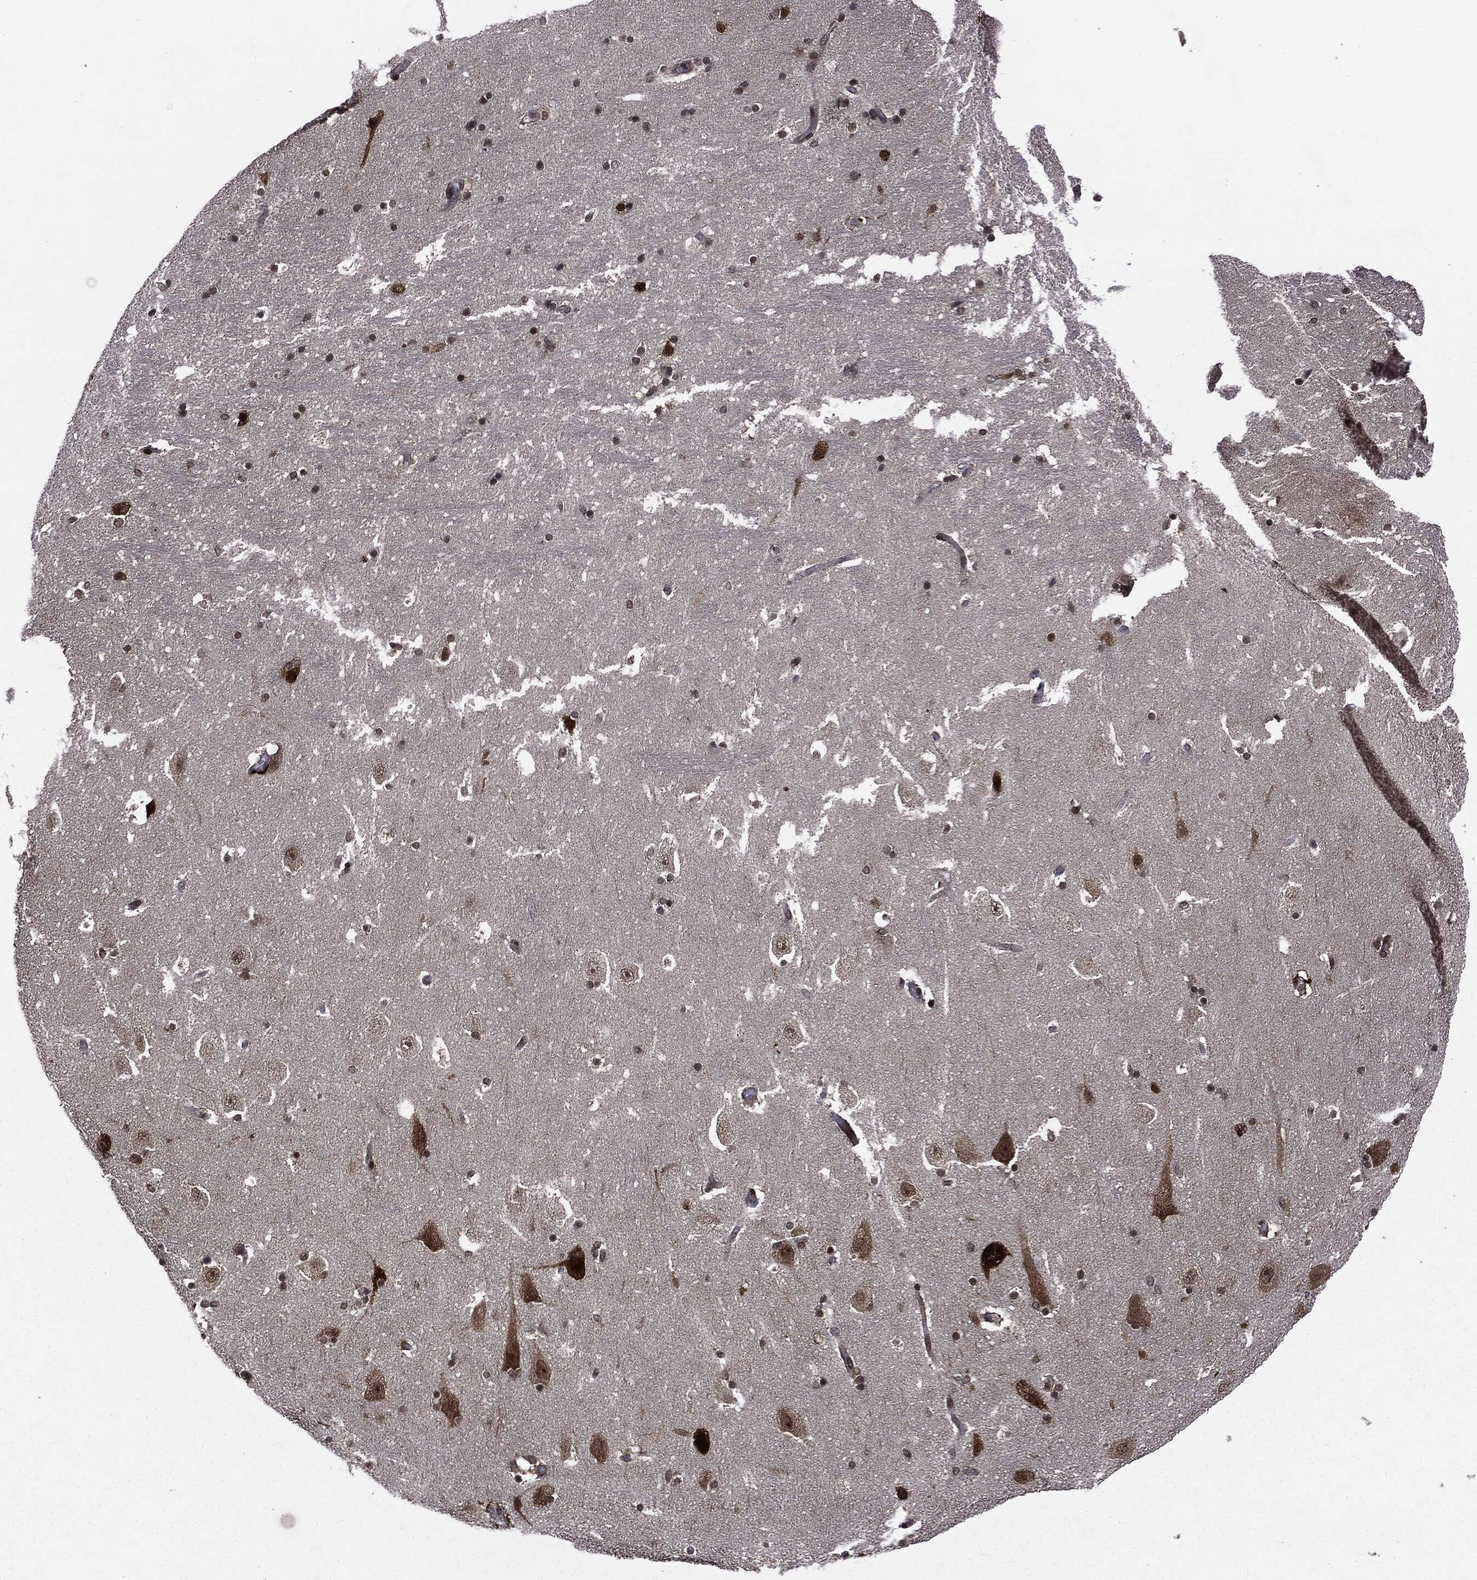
{"staining": {"intensity": "moderate", "quantity": "<25%", "location": "nuclear"}, "tissue": "hippocampus", "cell_type": "Glial cells", "image_type": "normal", "snomed": [{"axis": "morphology", "description": "Normal tissue, NOS"}, {"axis": "topography", "description": "Hippocampus"}], "caption": "Immunohistochemical staining of unremarkable hippocampus exhibits moderate nuclear protein expression in about <25% of glial cells. (Stains: DAB (3,3'-diaminobenzidine) in brown, nuclei in blue, Microscopy: brightfield microscopy at high magnification).", "gene": "STAU2", "patient": {"sex": "male", "age": 51}}